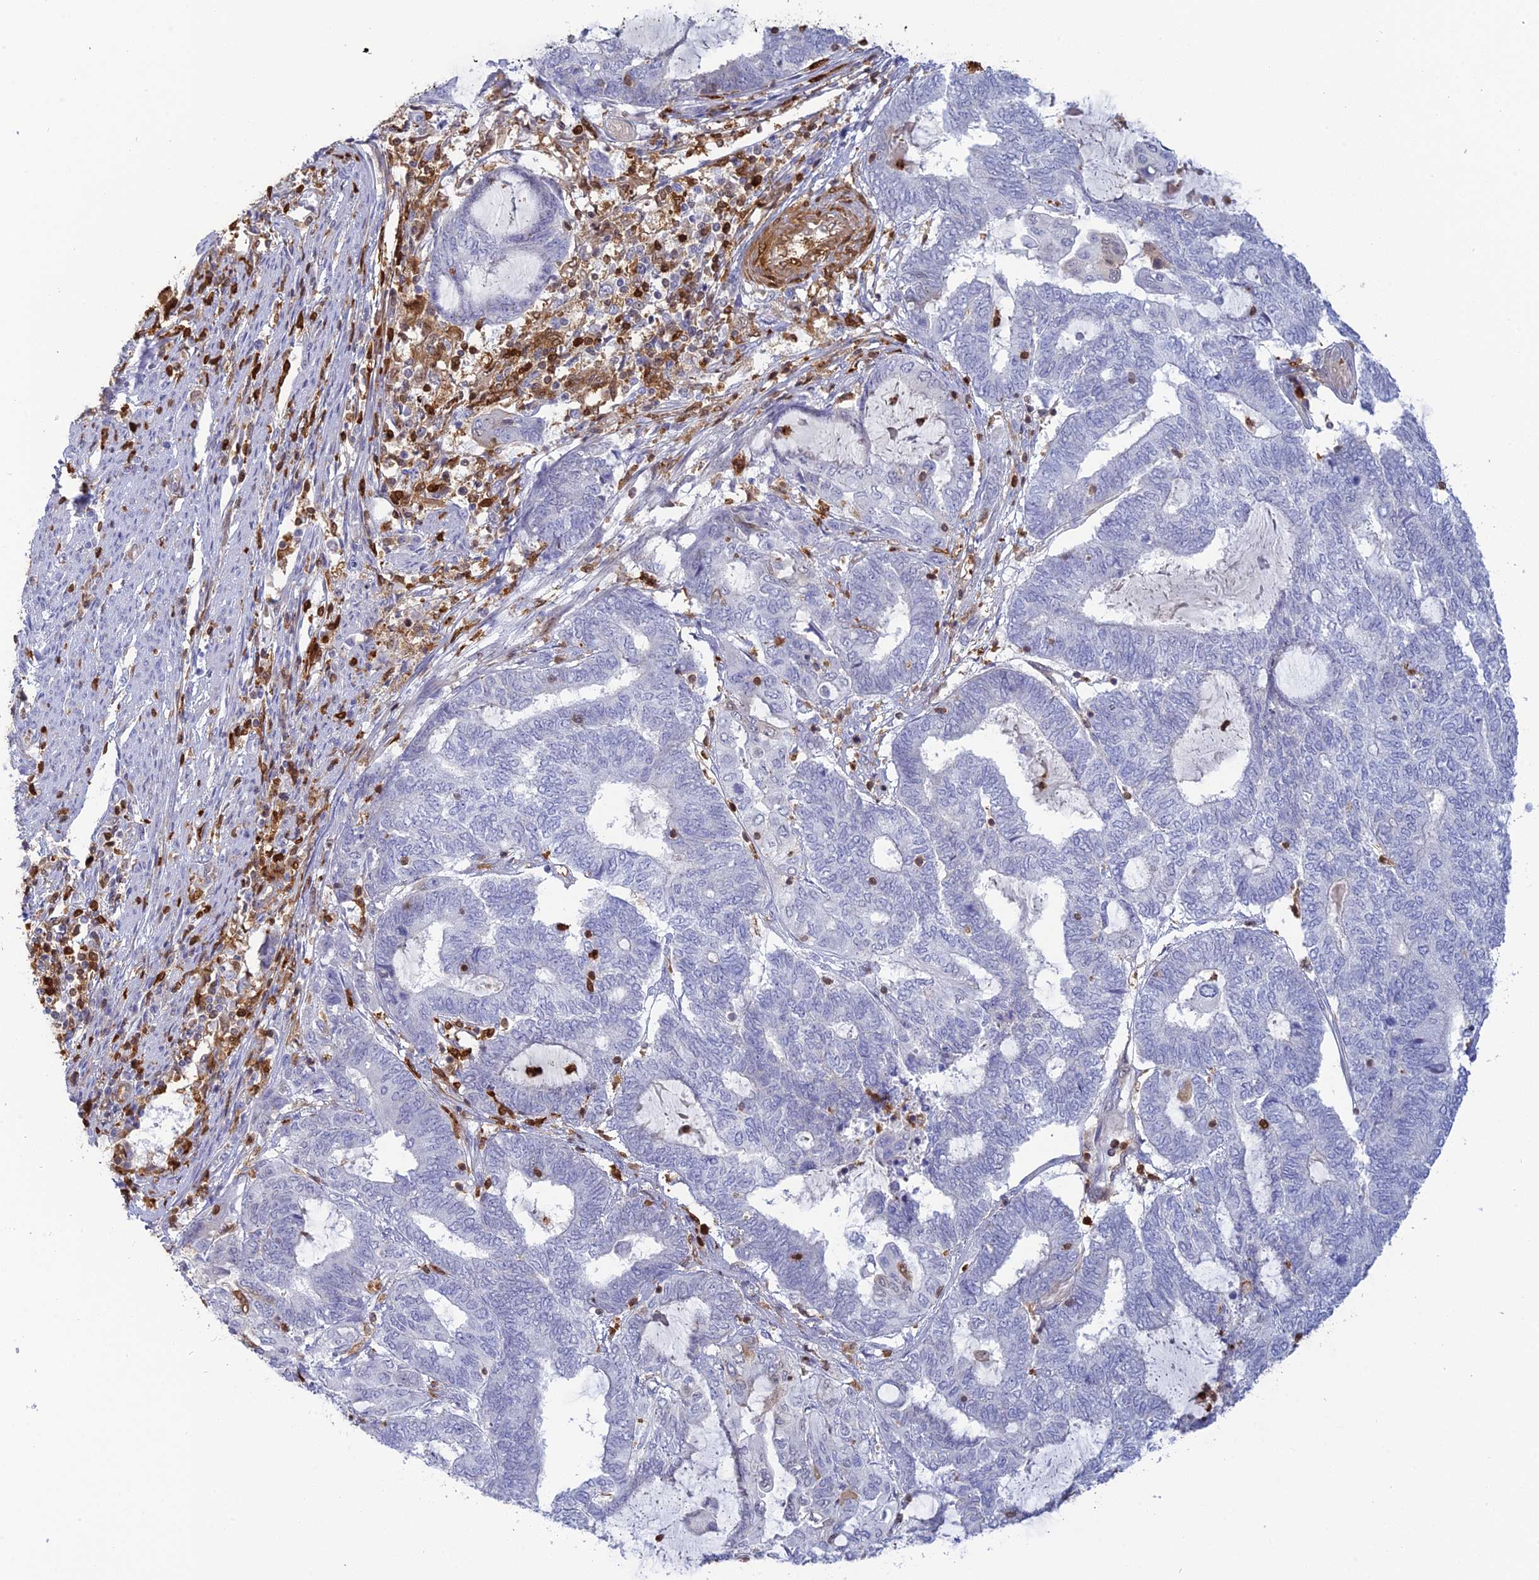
{"staining": {"intensity": "negative", "quantity": "none", "location": "none"}, "tissue": "endometrial cancer", "cell_type": "Tumor cells", "image_type": "cancer", "snomed": [{"axis": "morphology", "description": "Adenocarcinoma, NOS"}, {"axis": "topography", "description": "Uterus"}, {"axis": "topography", "description": "Endometrium"}], "caption": "IHC micrograph of neoplastic tissue: adenocarcinoma (endometrial) stained with DAB exhibits no significant protein expression in tumor cells.", "gene": "PGBD4", "patient": {"sex": "female", "age": 70}}